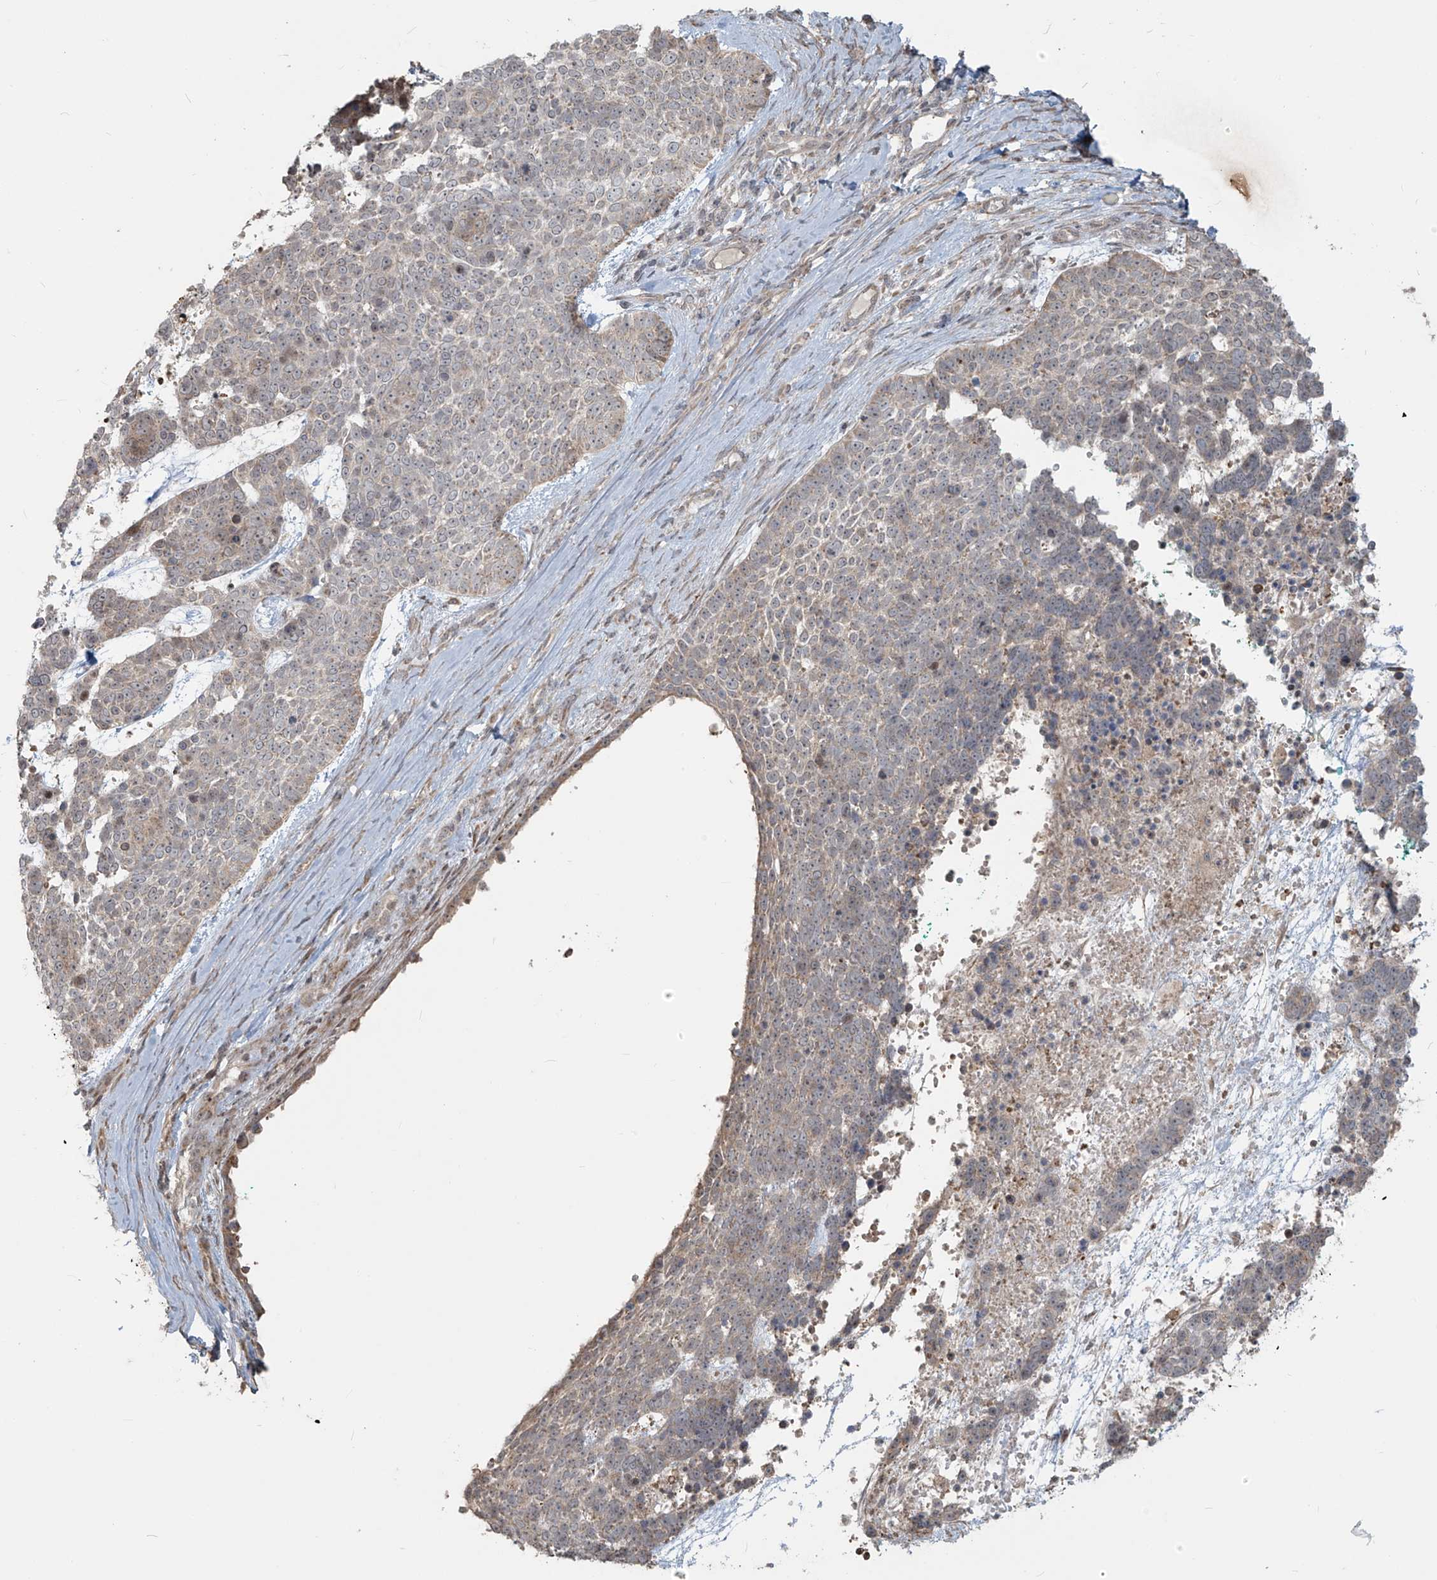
{"staining": {"intensity": "weak", "quantity": "25%-75%", "location": "cytoplasmic/membranous"}, "tissue": "skin cancer", "cell_type": "Tumor cells", "image_type": "cancer", "snomed": [{"axis": "morphology", "description": "Basal cell carcinoma"}, {"axis": "topography", "description": "Skin"}], "caption": "This histopathology image shows IHC staining of human basal cell carcinoma (skin), with low weak cytoplasmic/membranous expression in about 25%-75% of tumor cells.", "gene": "PLEKHM3", "patient": {"sex": "female", "age": 81}}